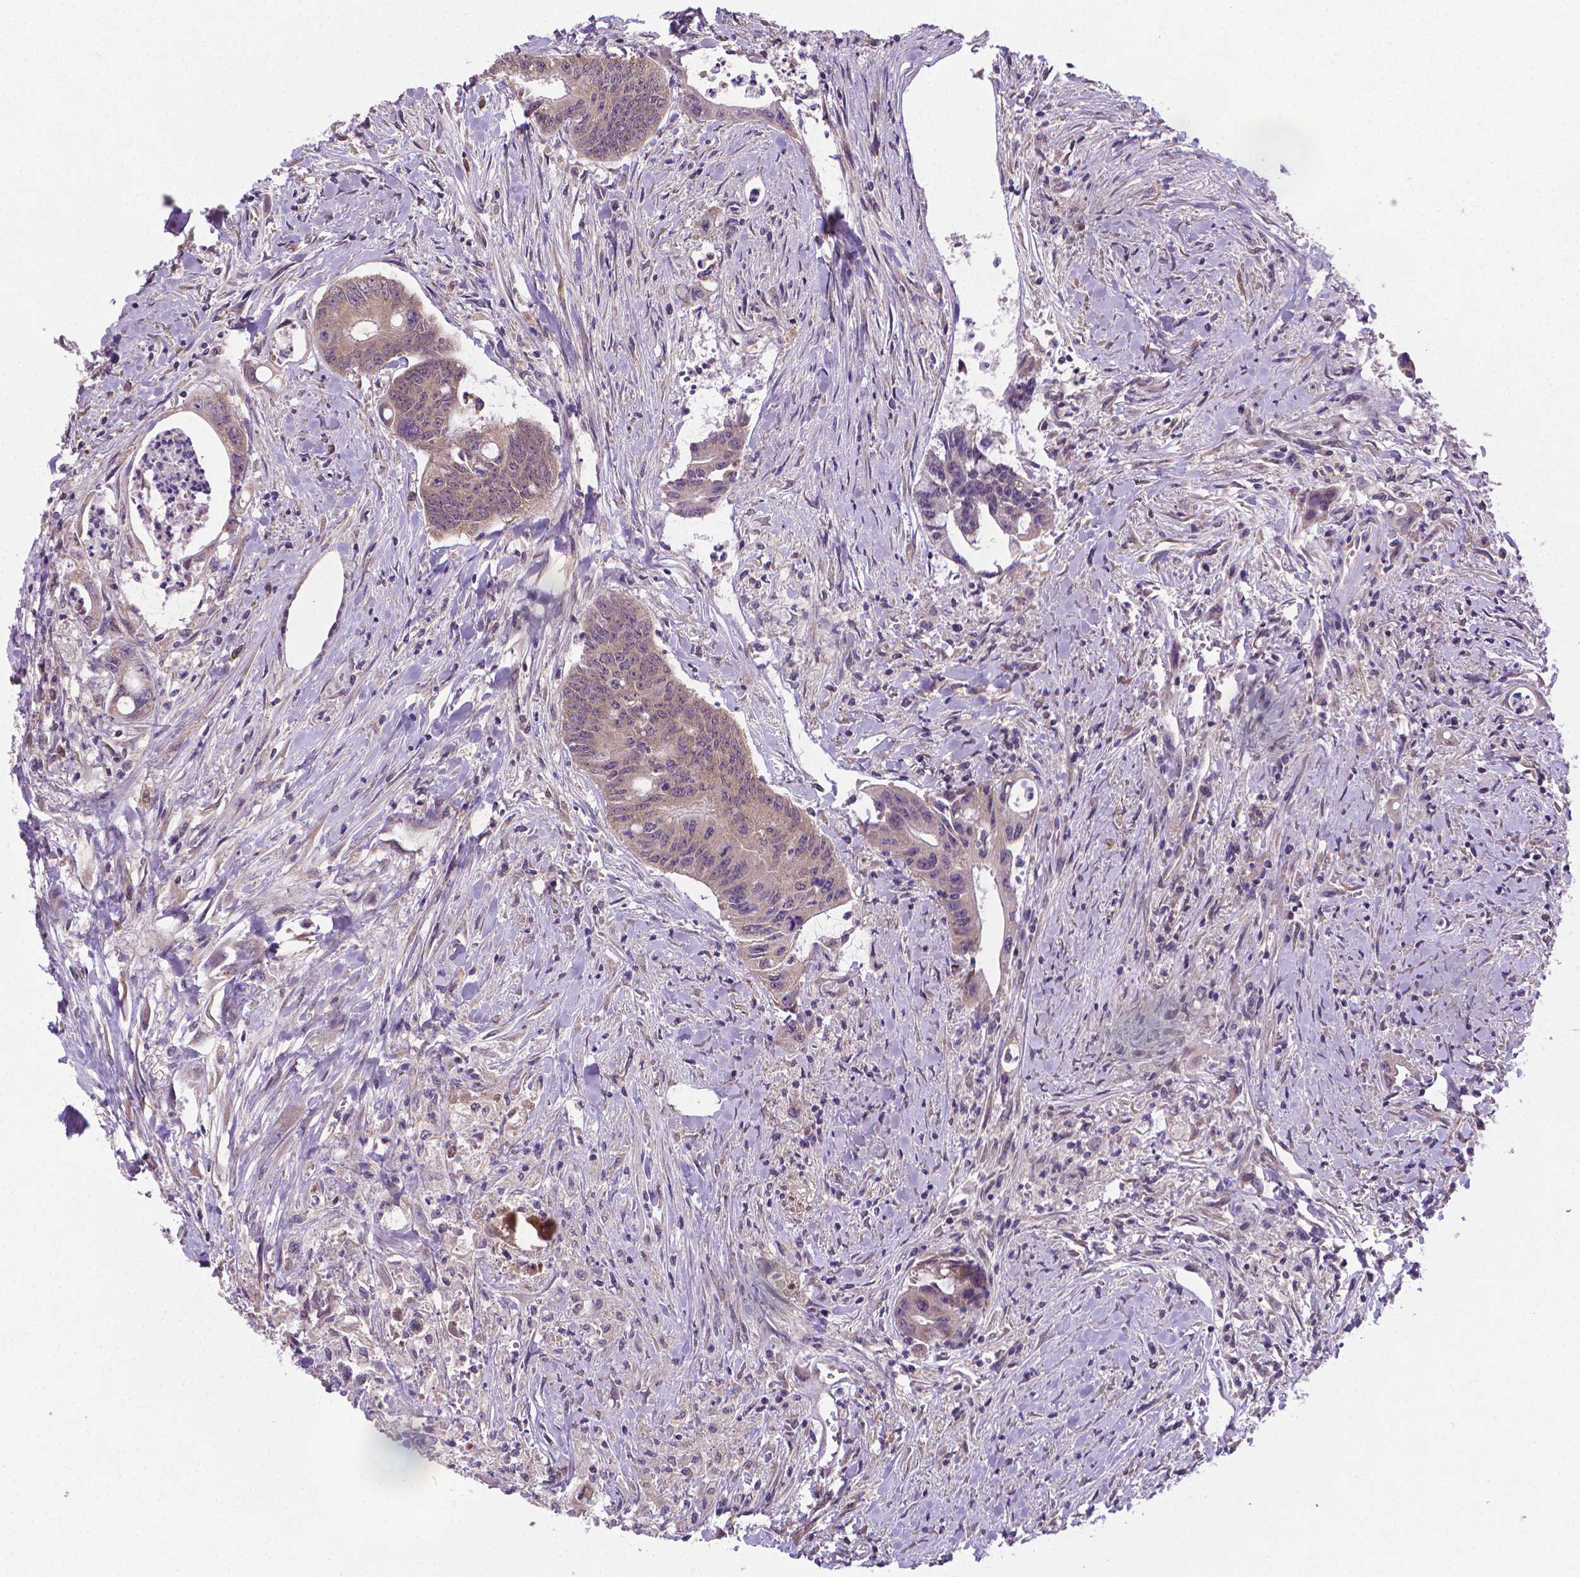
{"staining": {"intensity": "weak", "quantity": ">75%", "location": "cytoplasmic/membranous"}, "tissue": "colorectal cancer", "cell_type": "Tumor cells", "image_type": "cancer", "snomed": [{"axis": "morphology", "description": "Adenocarcinoma, NOS"}, {"axis": "topography", "description": "Rectum"}], "caption": "The image exhibits a brown stain indicating the presence of a protein in the cytoplasmic/membranous of tumor cells in colorectal cancer.", "gene": "GPR63", "patient": {"sex": "male", "age": 59}}